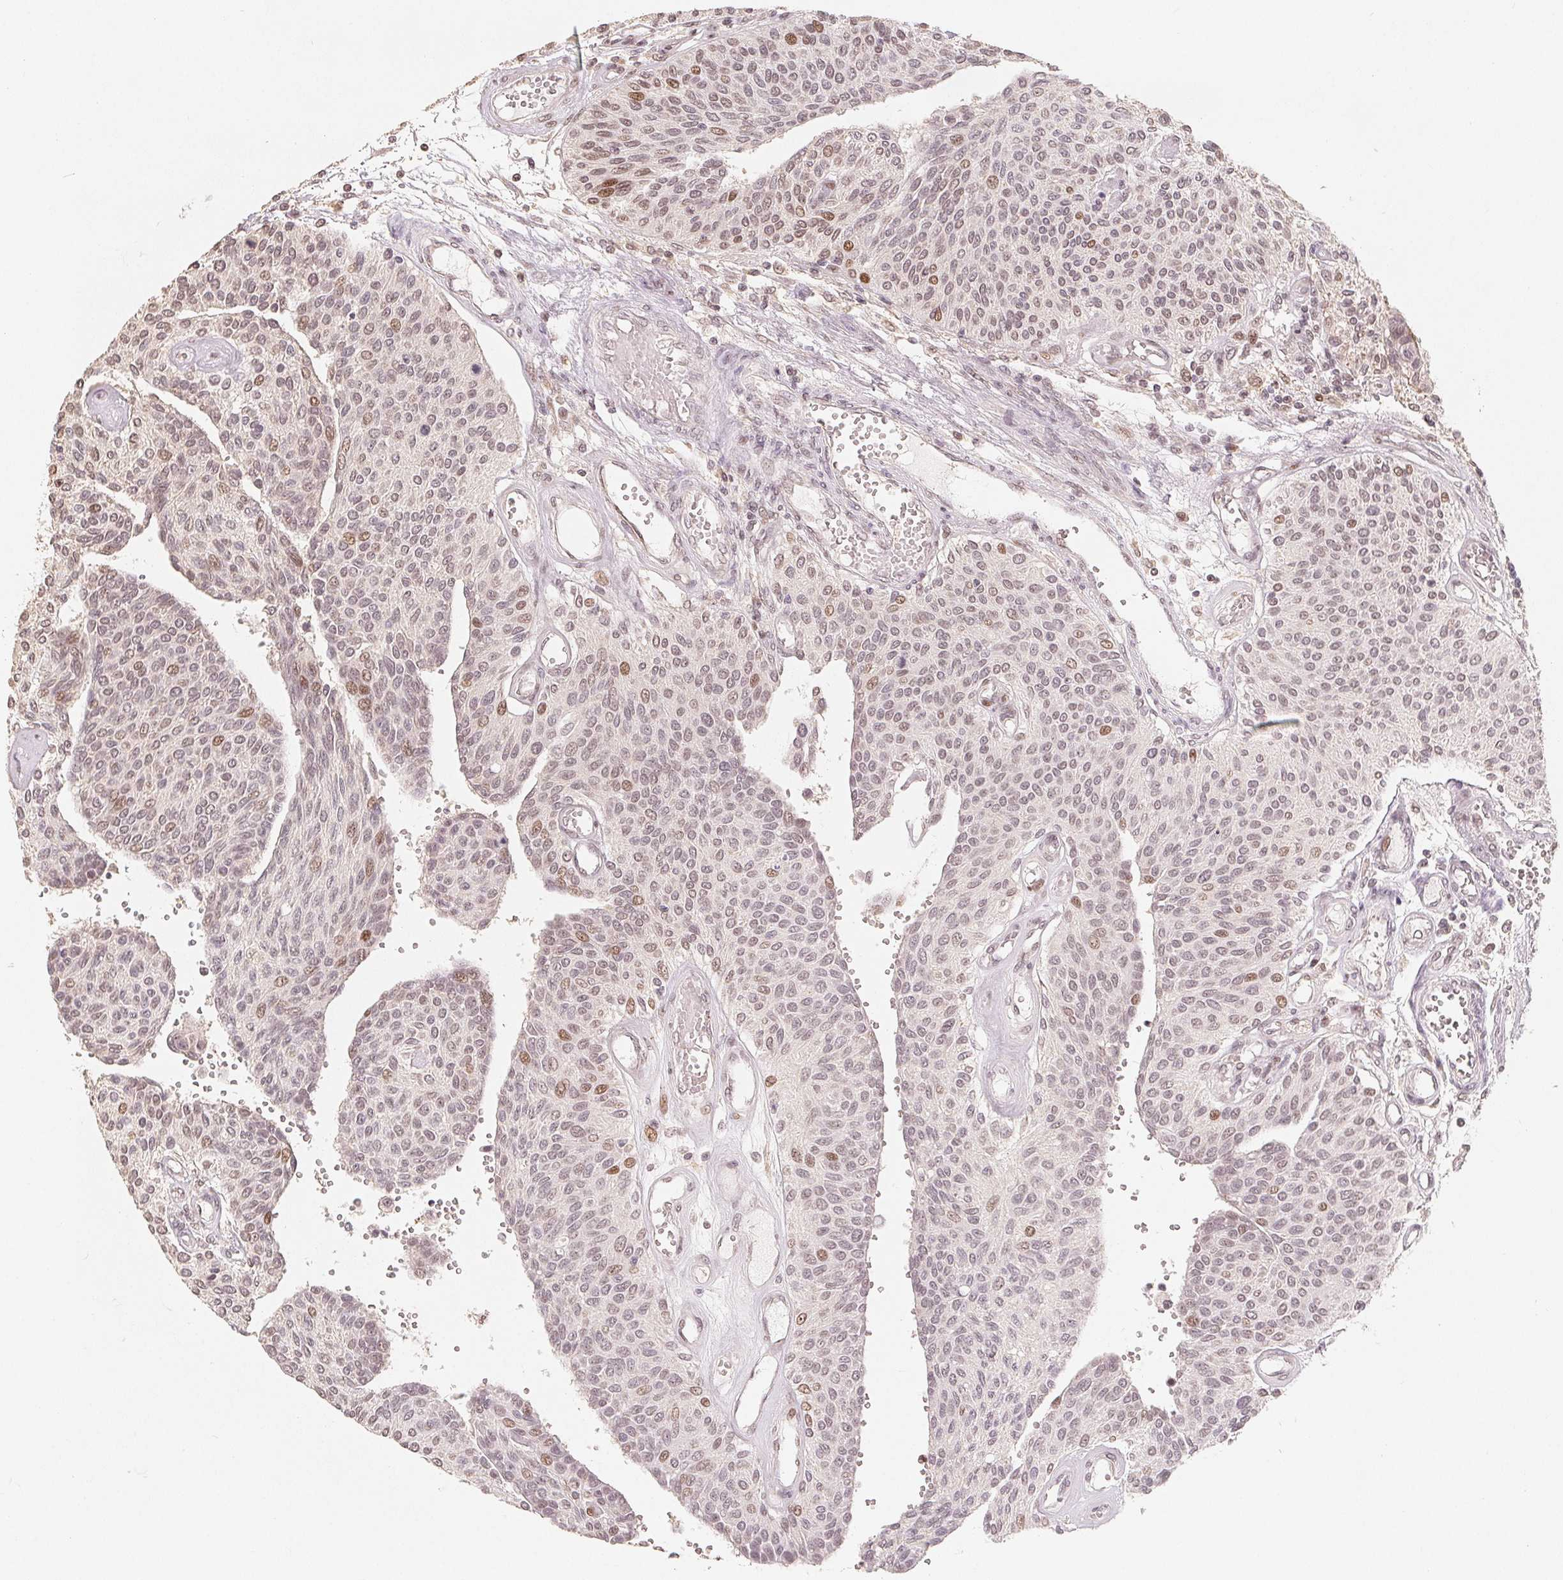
{"staining": {"intensity": "weak", "quantity": "25%-75%", "location": "nuclear"}, "tissue": "urothelial cancer", "cell_type": "Tumor cells", "image_type": "cancer", "snomed": [{"axis": "morphology", "description": "Urothelial carcinoma, NOS"}, {"axis": "topography", "description": "Urinary bladder"}], "caption": "Tumor cells display low levels of weak nuclear expression in about 25%-75% of cells in human transitional cell carcinoma. The staining is performed using DAB brown chromogen to label protein expression. The nuclei are counter-stained blue using hematoxylin.", "gene": "CCDC138", "patient": {"sex": "male", "age": 55}}